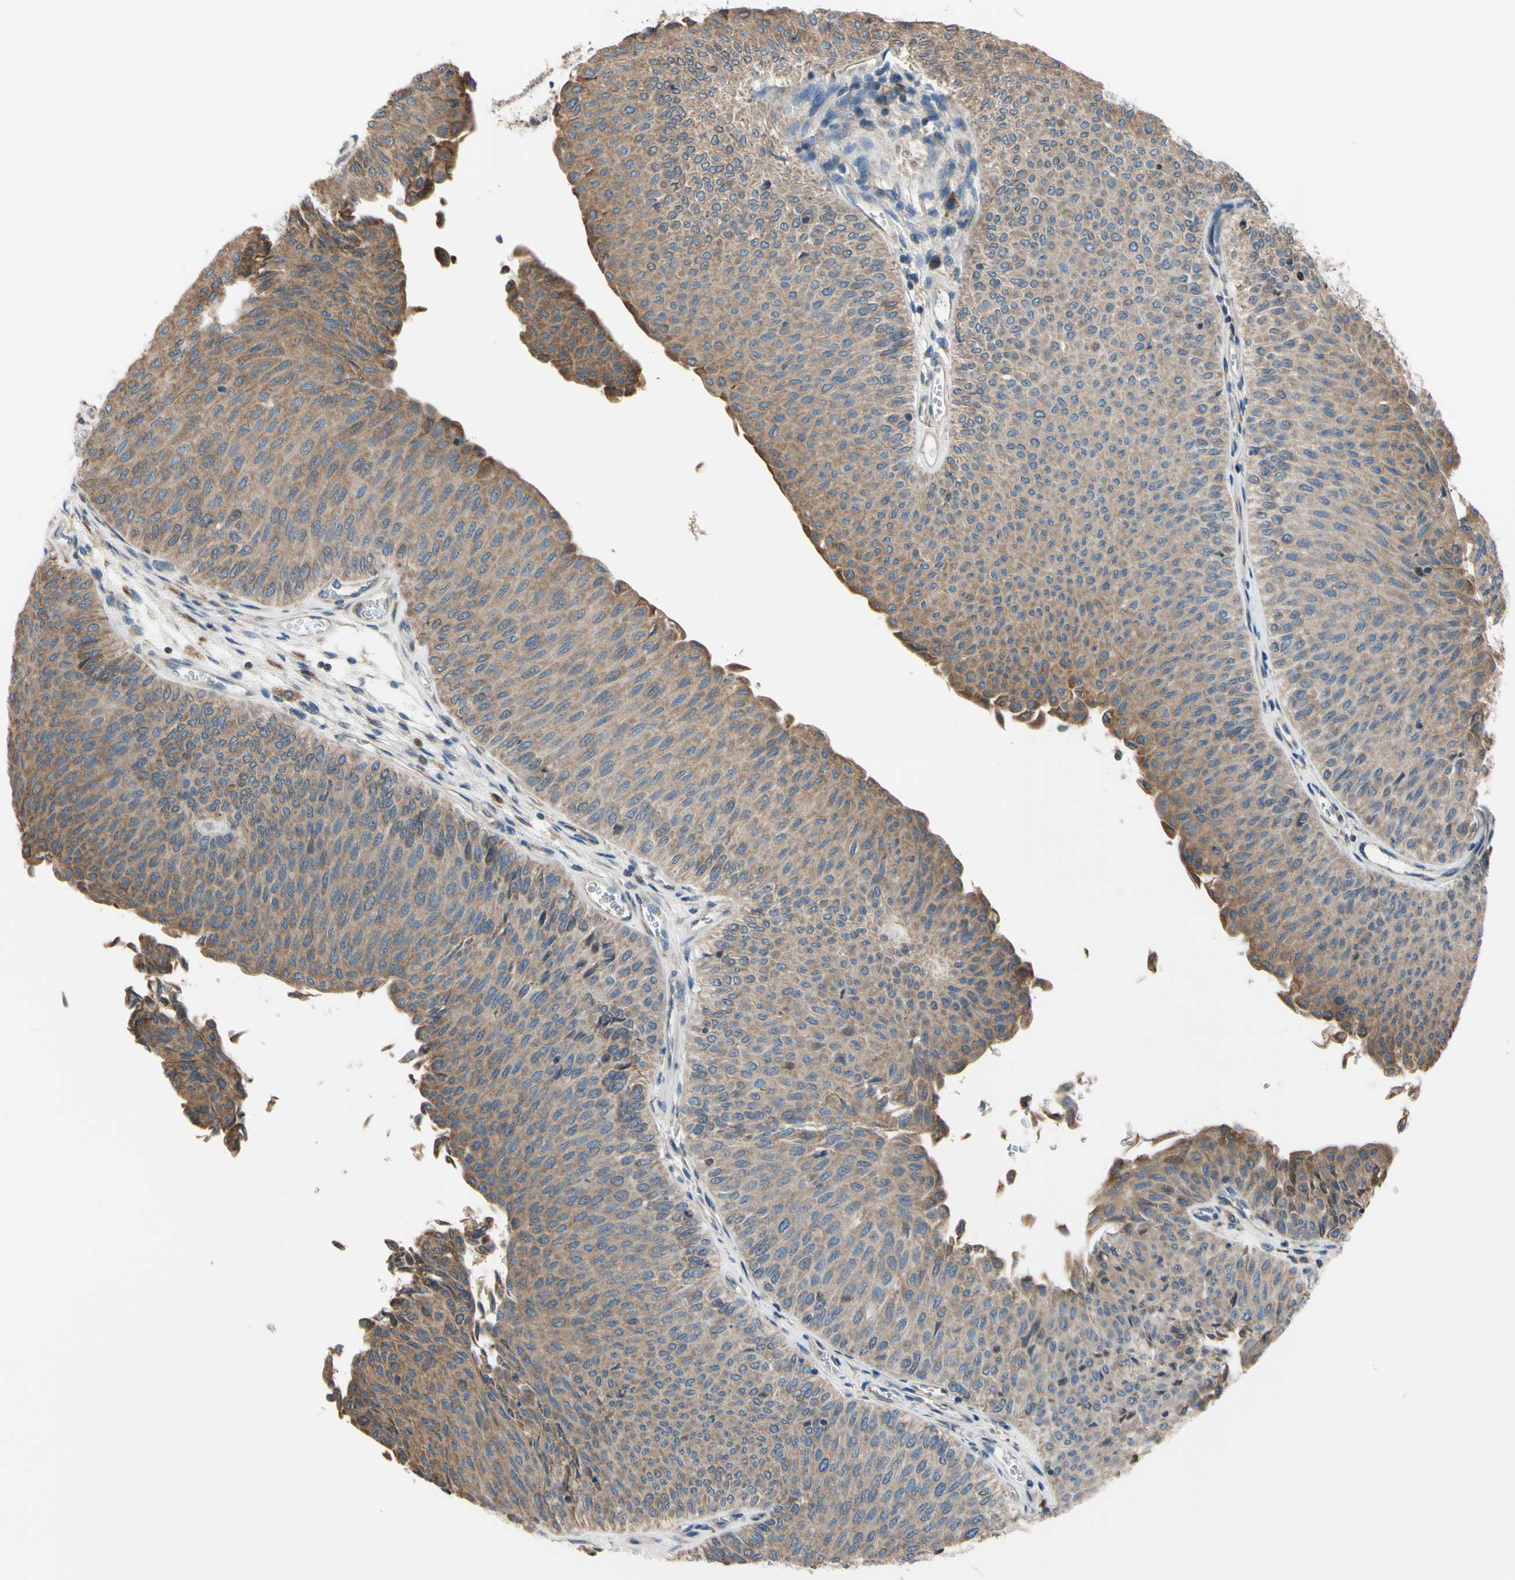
{"staining": {"intensity": "moderate", "quantity": ">75%", "location": "cytoplasmic/membranous"}, "tissue": "urothelial cancer", "cell_type": "Tumor cells", "image_type": "cancer", "snomed": [{"axis": "morphology", "description": "Urothelial carcinoma, Low grade"}, {"axis": "topography", "description": "Urinary bladder"}], "caption": "The immunohistochemical stain shows moderate cytoplasmic/membranous expression in tumor cells of urothelial carcinoma (low-grade) tissue.", "gene": "BMF", "patient": {"sex": "male", "age": 78}}